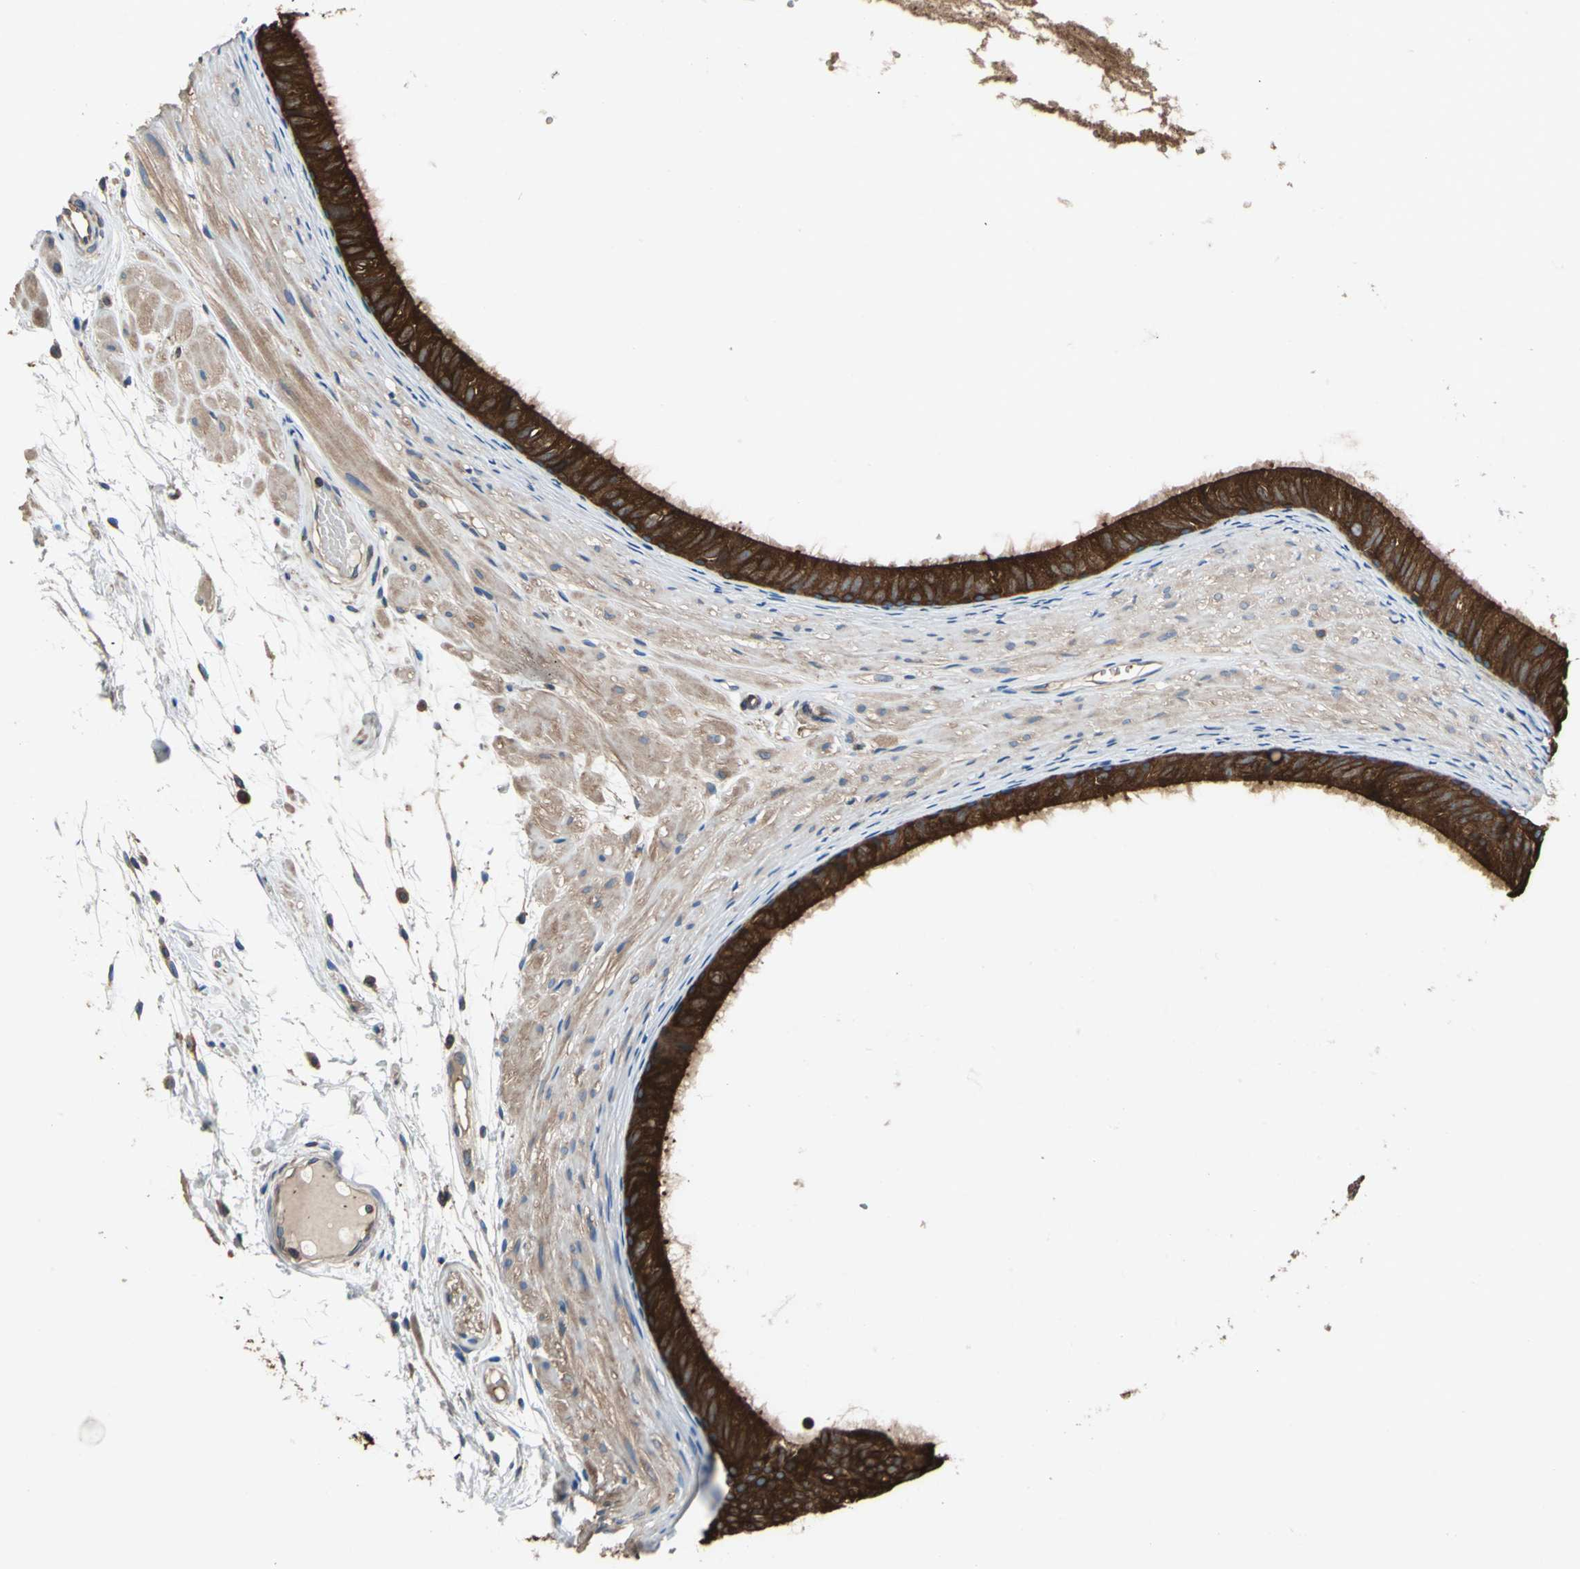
{"staining": {"intensity": "strong", "quantity": ">75%", "location": "cytoplasmic/membranous"}, "tissue": "epididymis", "cell_type": "Glandular cells", "image_type": "normal", "snomed": [{"axis": "morphology", "description": "Normal tissue, NOS"}, {"axis": "morphology", "description": "Atrophy, NOS"}, {"axis": "topography", "description": "Testis"}, {"axis": "topography", "description": "Epididymis"}], "caption": "DAB (3,3'-diaminobenzidine) immunohistochemical staining of benign epididymis demonstrates strong cytoplasmic/membranous protein expression in about >75% of glandular cells. The staining is performed using DAB (3,3'-diaminobenzidine) brown chromogen to label protein expression. The nuclei are counter-stained blue using hematoxylin.", "gene": "CAPN1", "patient": {"sex": "male", "age": 18}}